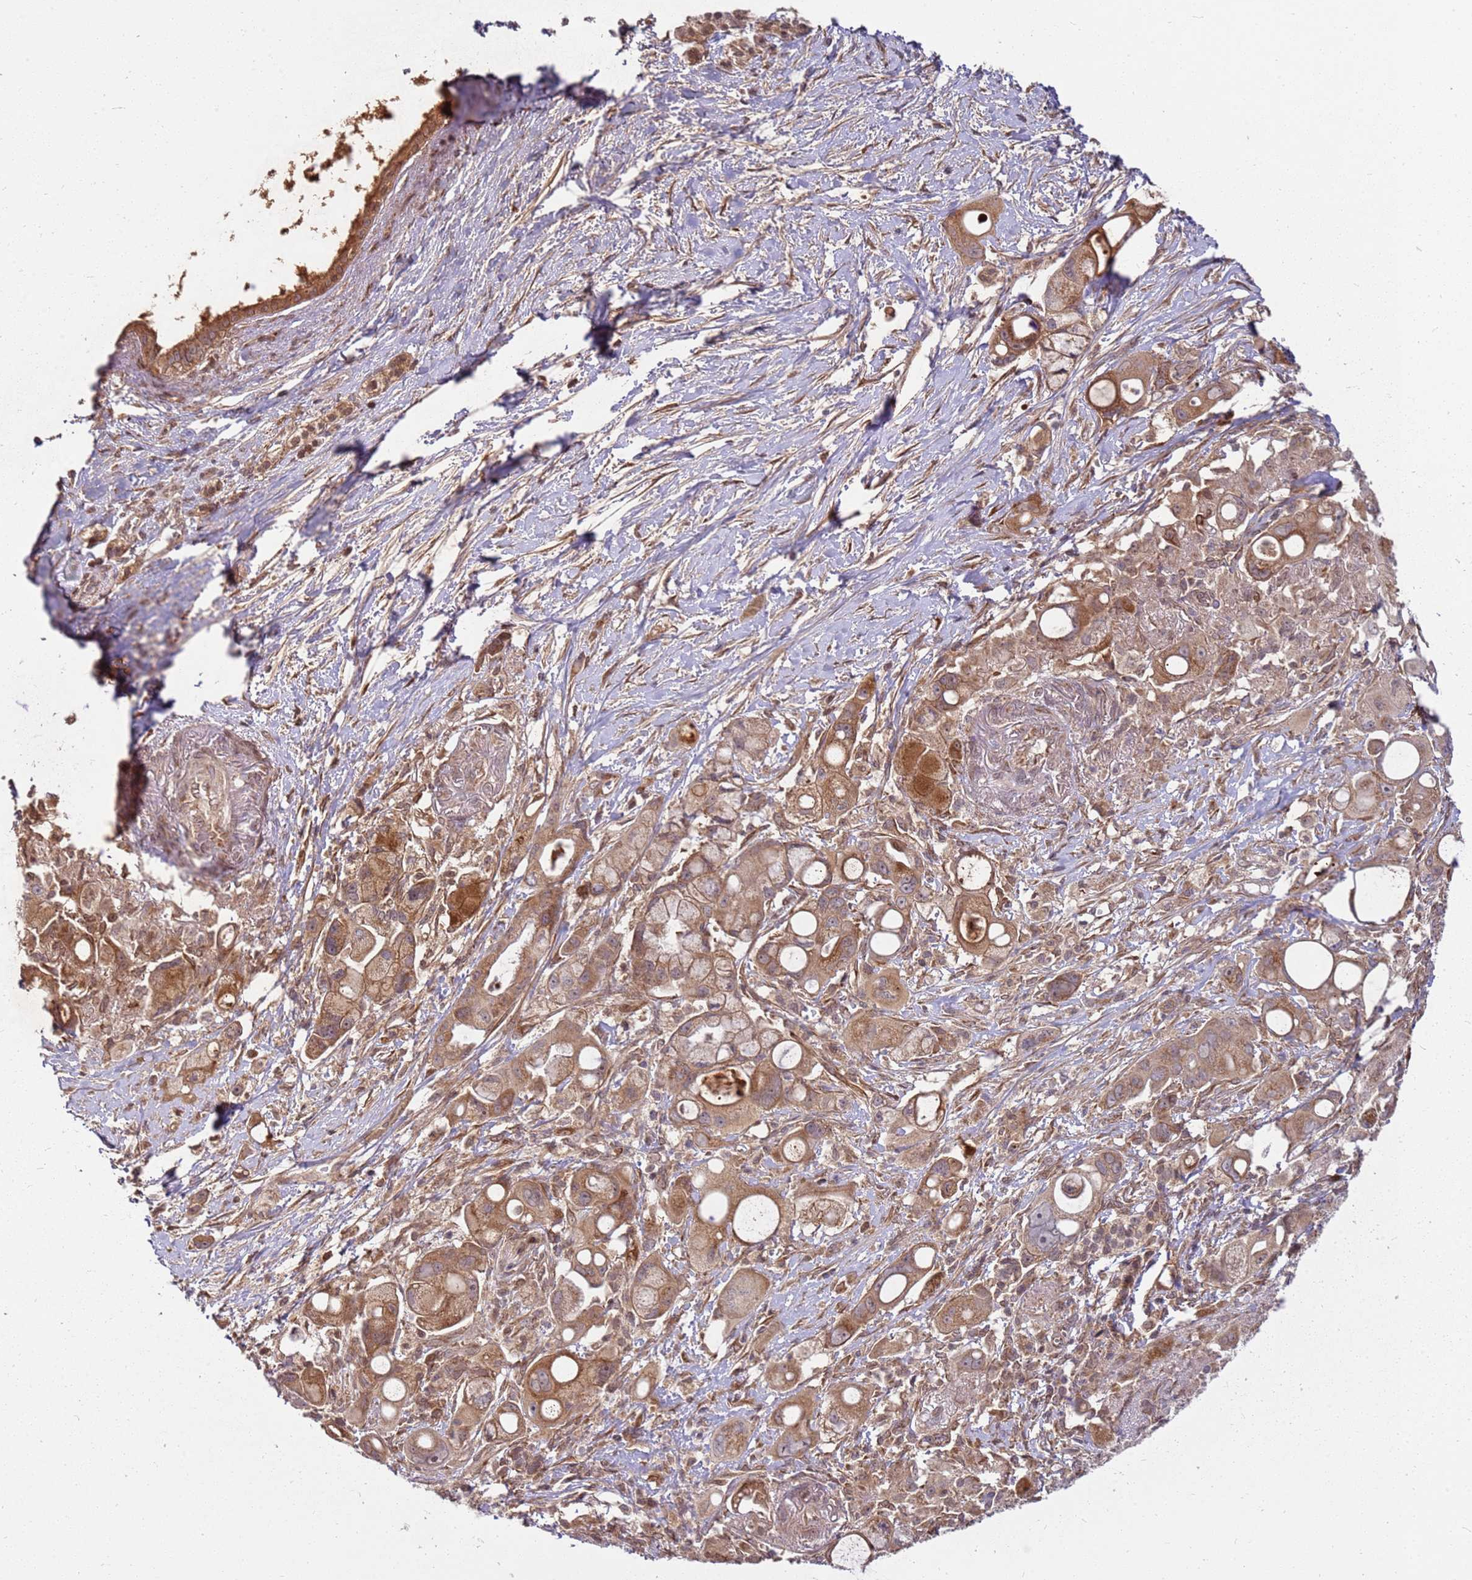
{"staining": {"intensity": "moderate", "quantity": ">75%", "location": "cytoplasmic/membranous"}, "tissue": "pancreatic cancer", "cell_type": "Tumor cells", "image_type": "cancer", "snomed": [{"axis": "morphology", "description": "Adenocarcinoma, NOS"}, {"axis": "topography", "description": "Pancreas"}], "caption": "A brown stain labels moderate cytoplasmic/membranous positivity of a protein in pancreatic cancer tumor cells.", "gene": "CCDC159", "patient": {"sex": "male", "age": 68}}